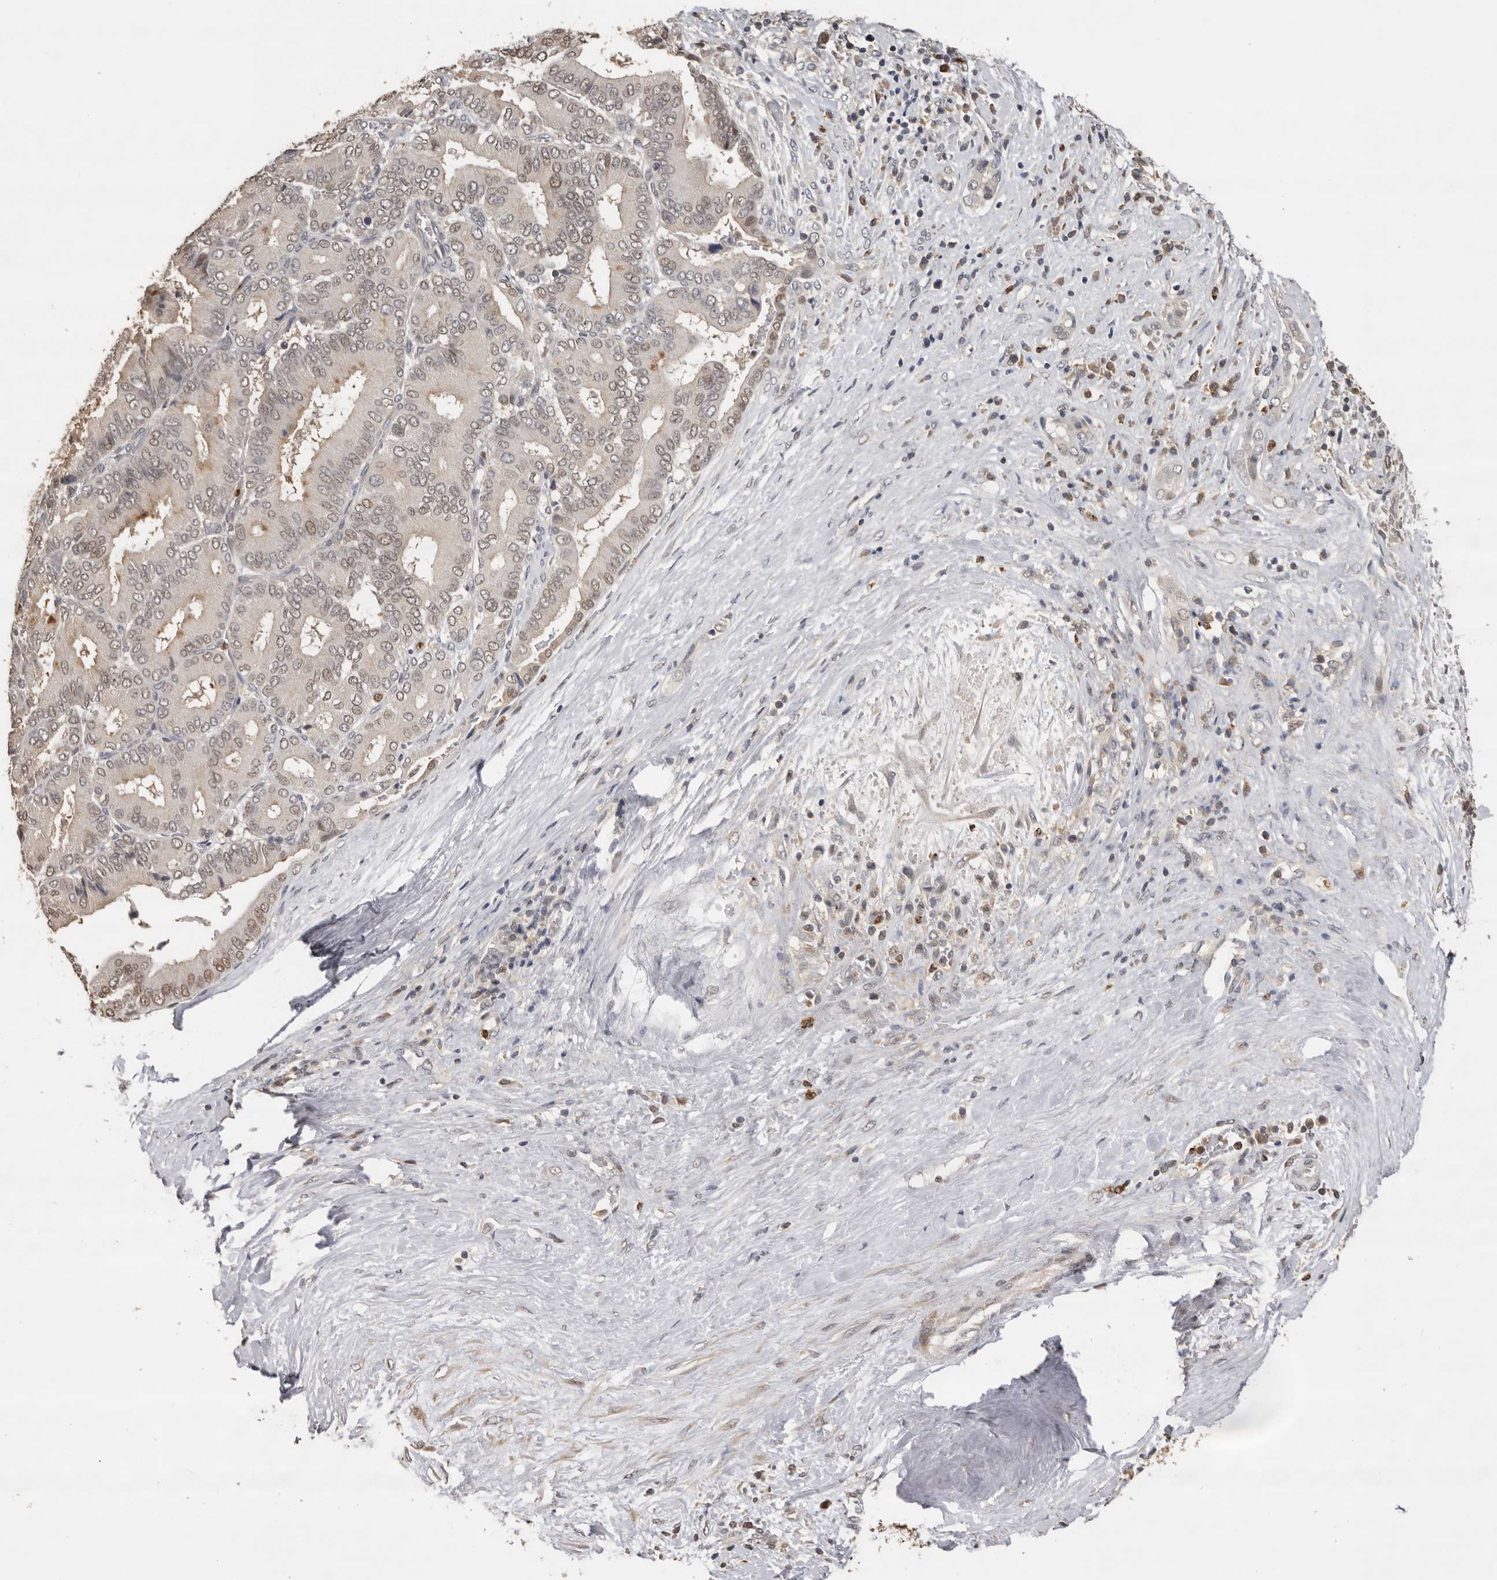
{"staining": {"intensity": "weak", "quantity": ">75%", "location": "cytoplasmic/membranous,nuclear"}, "tissue": "liver cancer", "cell_type": "Tumor cells", "image_type": "cancer", "snomed": [{"axis": "morphology", "description": "Cholangiocarcinoma"}, {"axis": "topography", "description": "Liver"}], "caption": "Liver cancer (cholangiocarcinoma) was stained to show a protein in brown. There is low levels of weak cytoplasmic/membranous and nuclear expression in approximately >75% of tumor cells.", "gene": "KIF2B", "patient": {"sex": "female", "age": 75}}